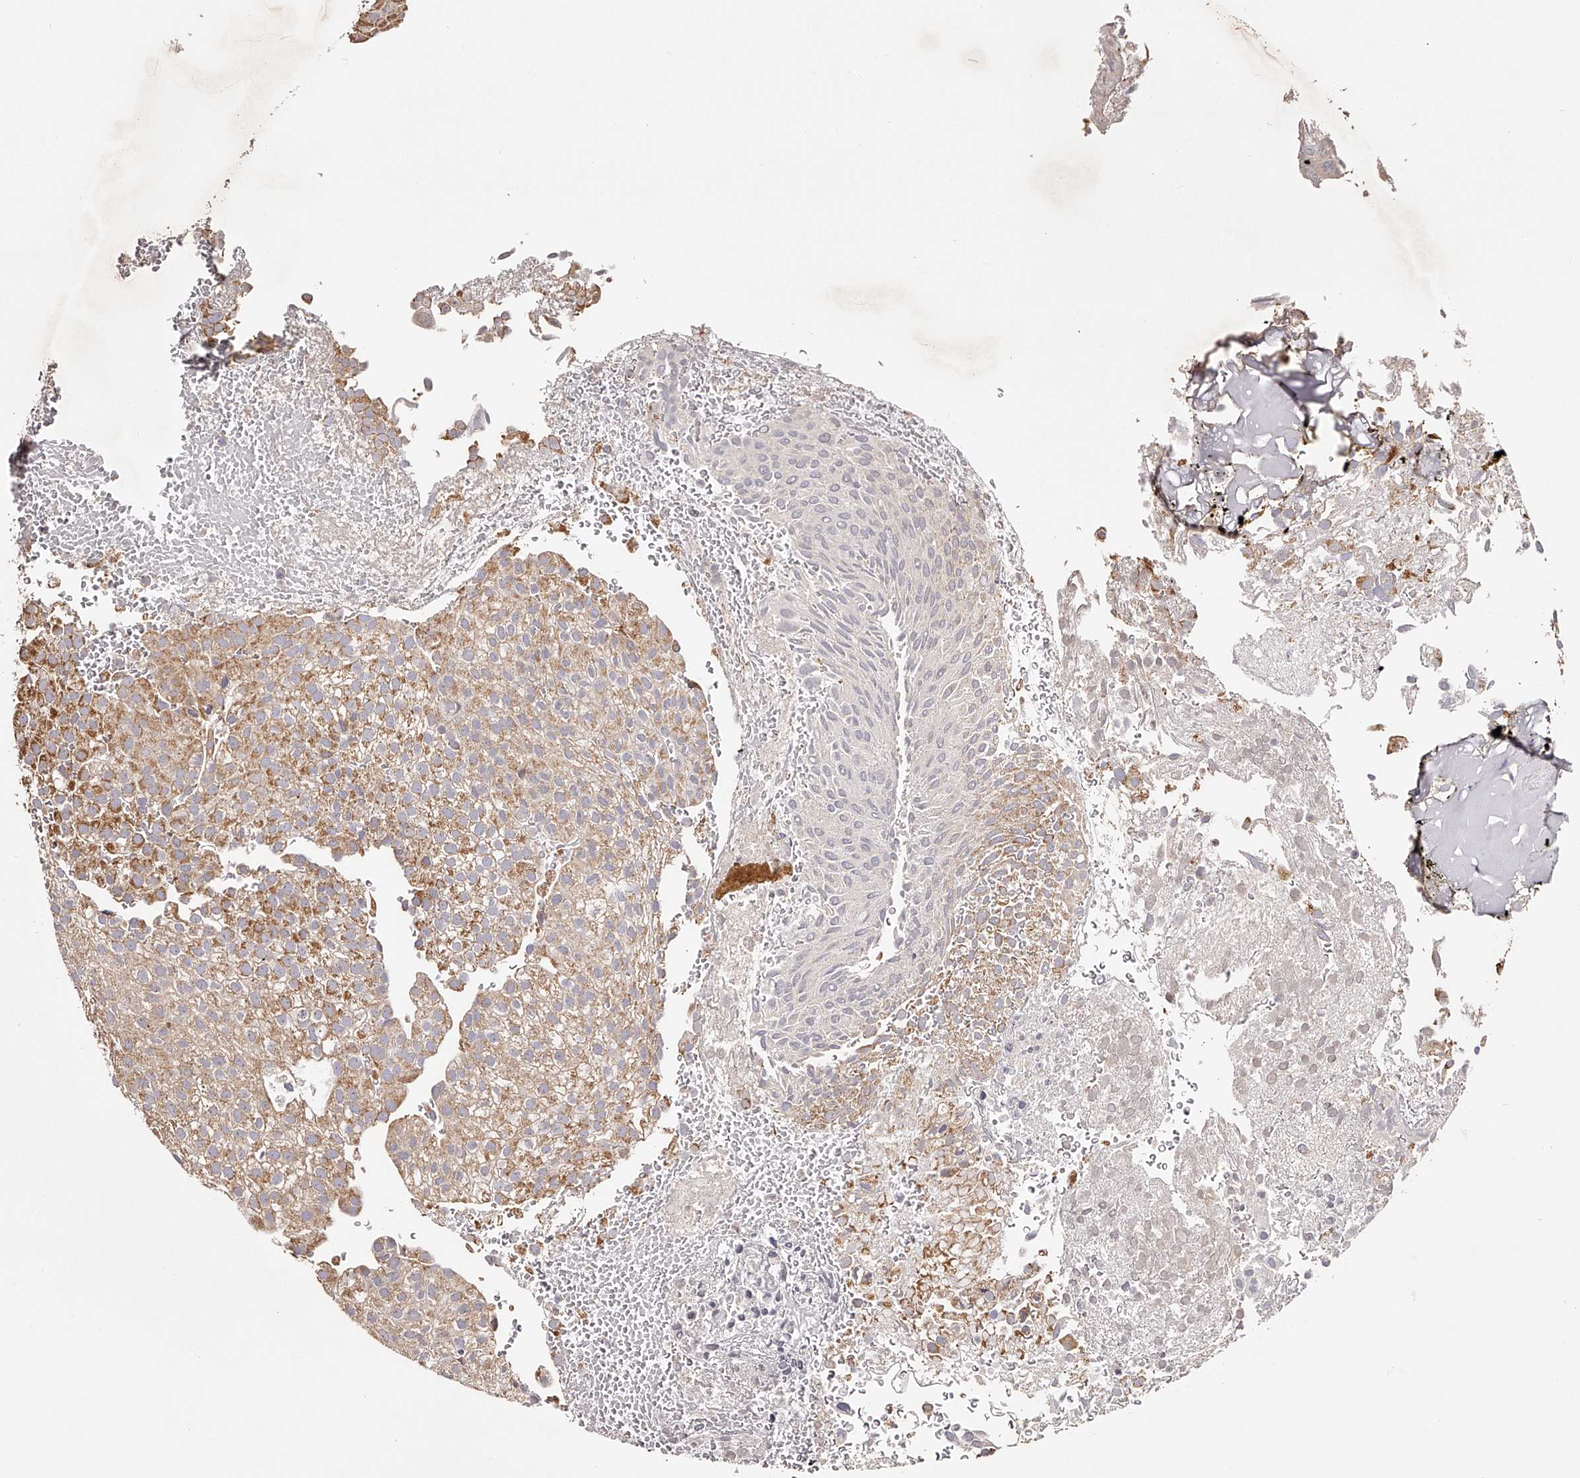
{"staining": {"intensity": "moderate", "quantity": ">75%", "location": "cytoplasmic/membranous"}, "tissue": "urothelial cancer", "cell_type": "Tumor cells", "image_type": "cancer", "snomed": [{"axis": "morphology", "description": "Urothelial carcinoma, Low grade"}, {"axis": "topography", "description": "Urinary bladder"}], "caption": "IHC of low-grade urothelial carcinoma shows medium levels of moderate cytoplasmic/membranous positivity in about >75% of tumor cells. (Brightfield microscopy of DAB IHC at high magnification).", "gene": "USP21", "patient": {"sex": "male", "age": 78}}